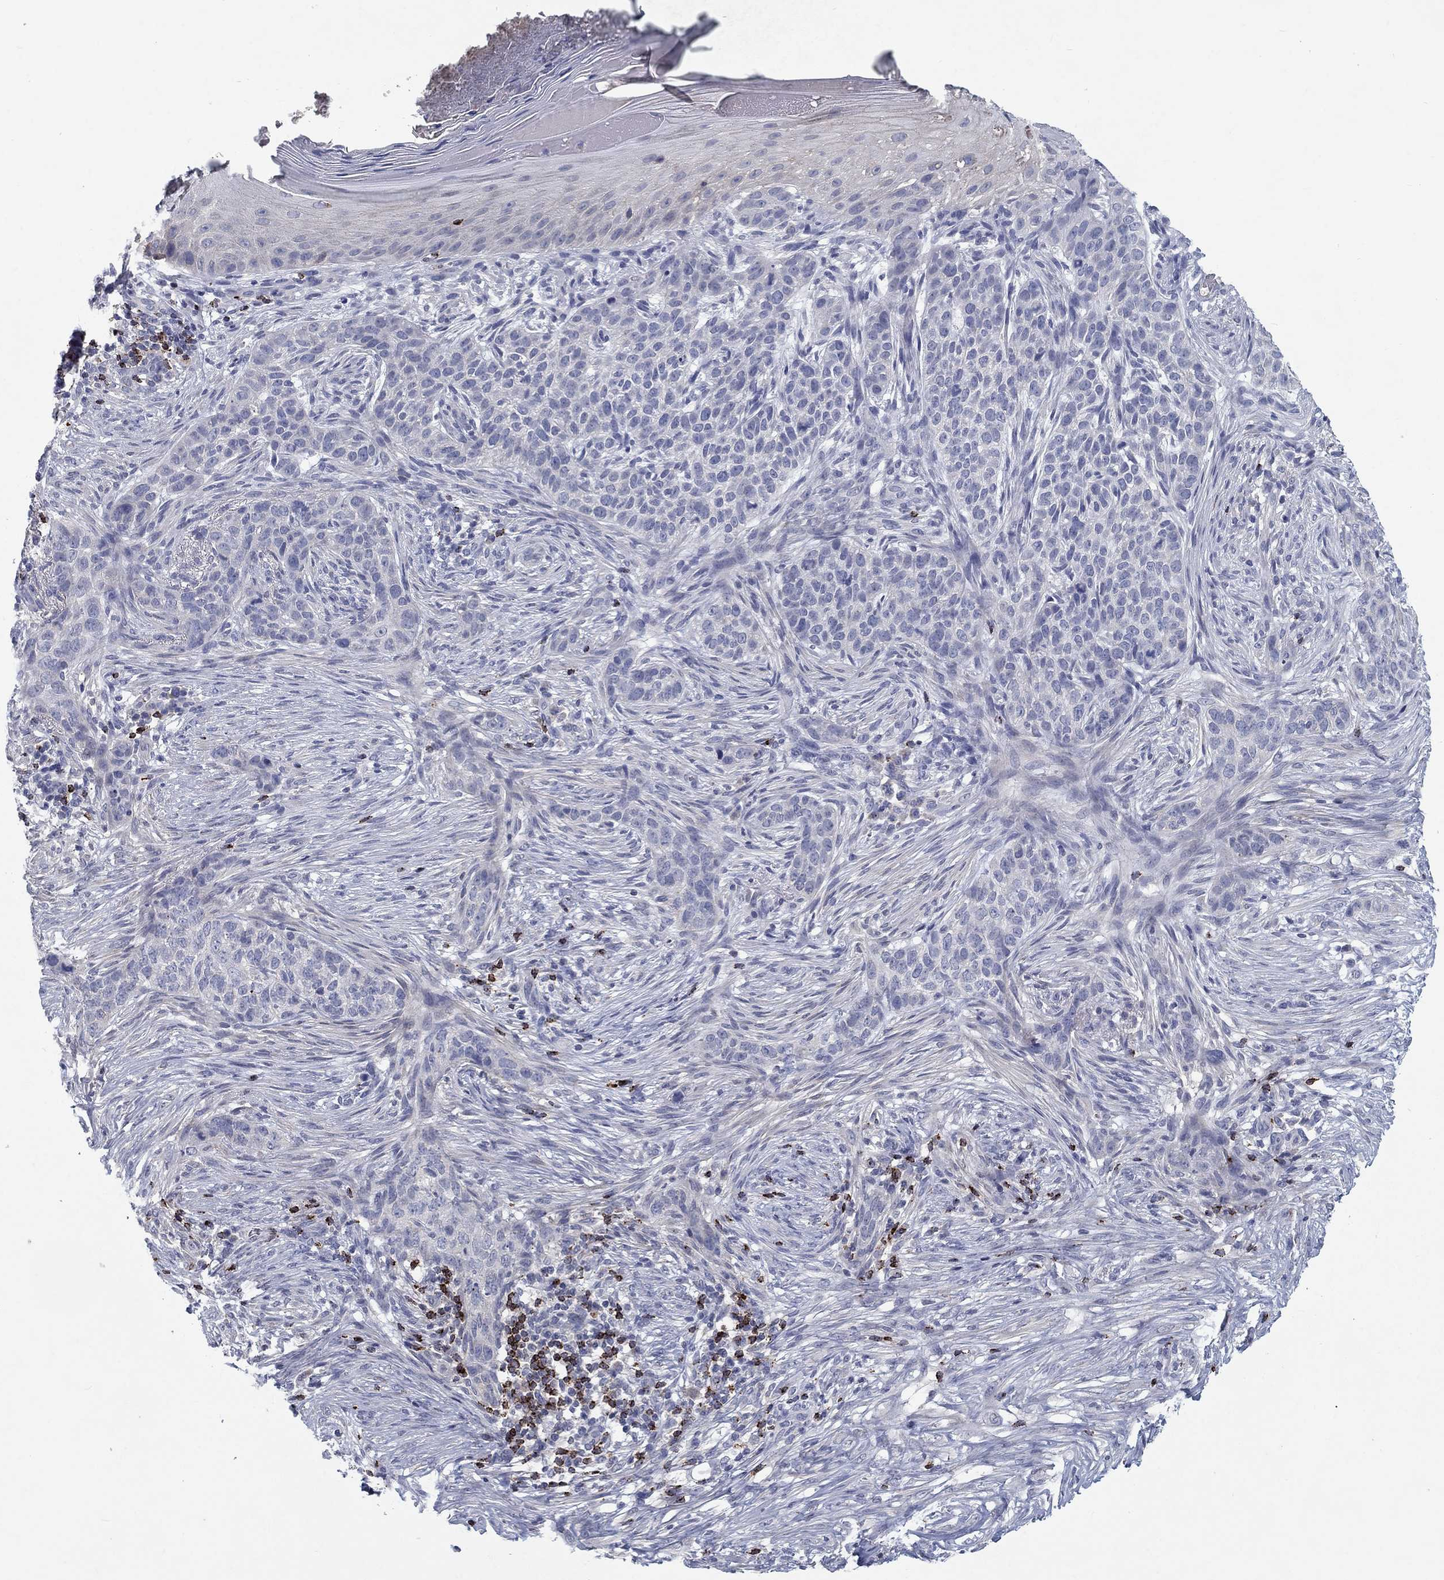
{"staining": {"intensity": "negative", "quantity": "none", "location": "none"}, "tissue": "skin cancer", "cell_type": "Tumor cells", "image_type": "cancer", "snomed": [{"axis": "morphology", "description": "Squamous cell carcinoma, NOS"}, {"axis": "topography", "description": "Skin"}], "caption": "An IHC histopathology image of squamous cell carcinoma (skin) is shown. There is no staining in tumor cells of squamous cell carcinoma (skin).", "gene": "GZMA", "patient": {"sex": "male", "age": 88}}